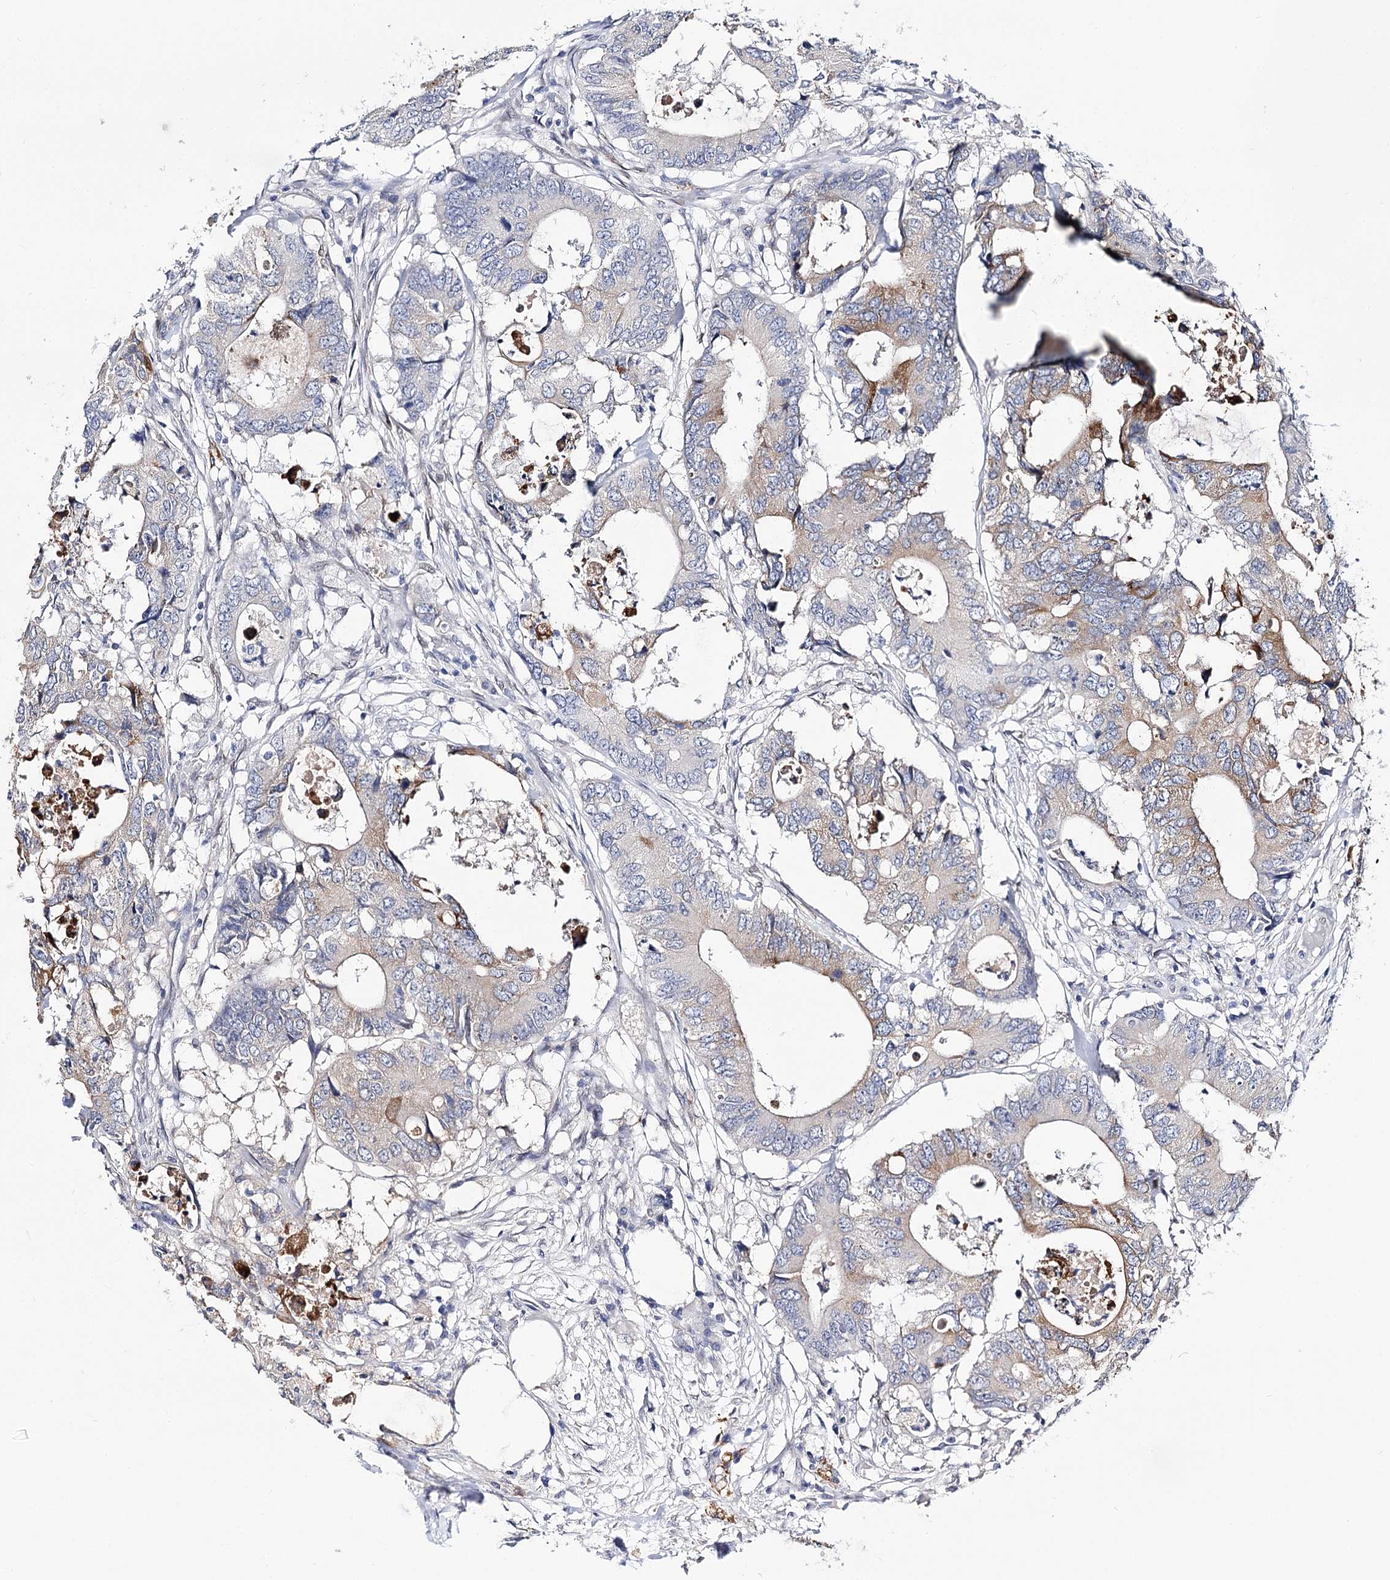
{"staining": {"intensity": "moderate", "quantity": "<25%", "location": "cytoplasmic/membranous"}, "tissue": "colorectal cancer", "cell_type": "Tumor cells", "image_type": "cancer", "snomed": [{"axis": "morphology", "description": "Adenocarcinoma, NOS"}, {"axis": "topography", "description": "Colon"}], "caption": "A low amount of moderate cytoplasmic/membranous positivity is identified in about <25% of tumor cells in colorectal adenocarcinoma tissue. (IHC, brightfield microscopy, high magnification).", "gene": "TMEM201", "patient": {"sex": "male", "age": 71}}